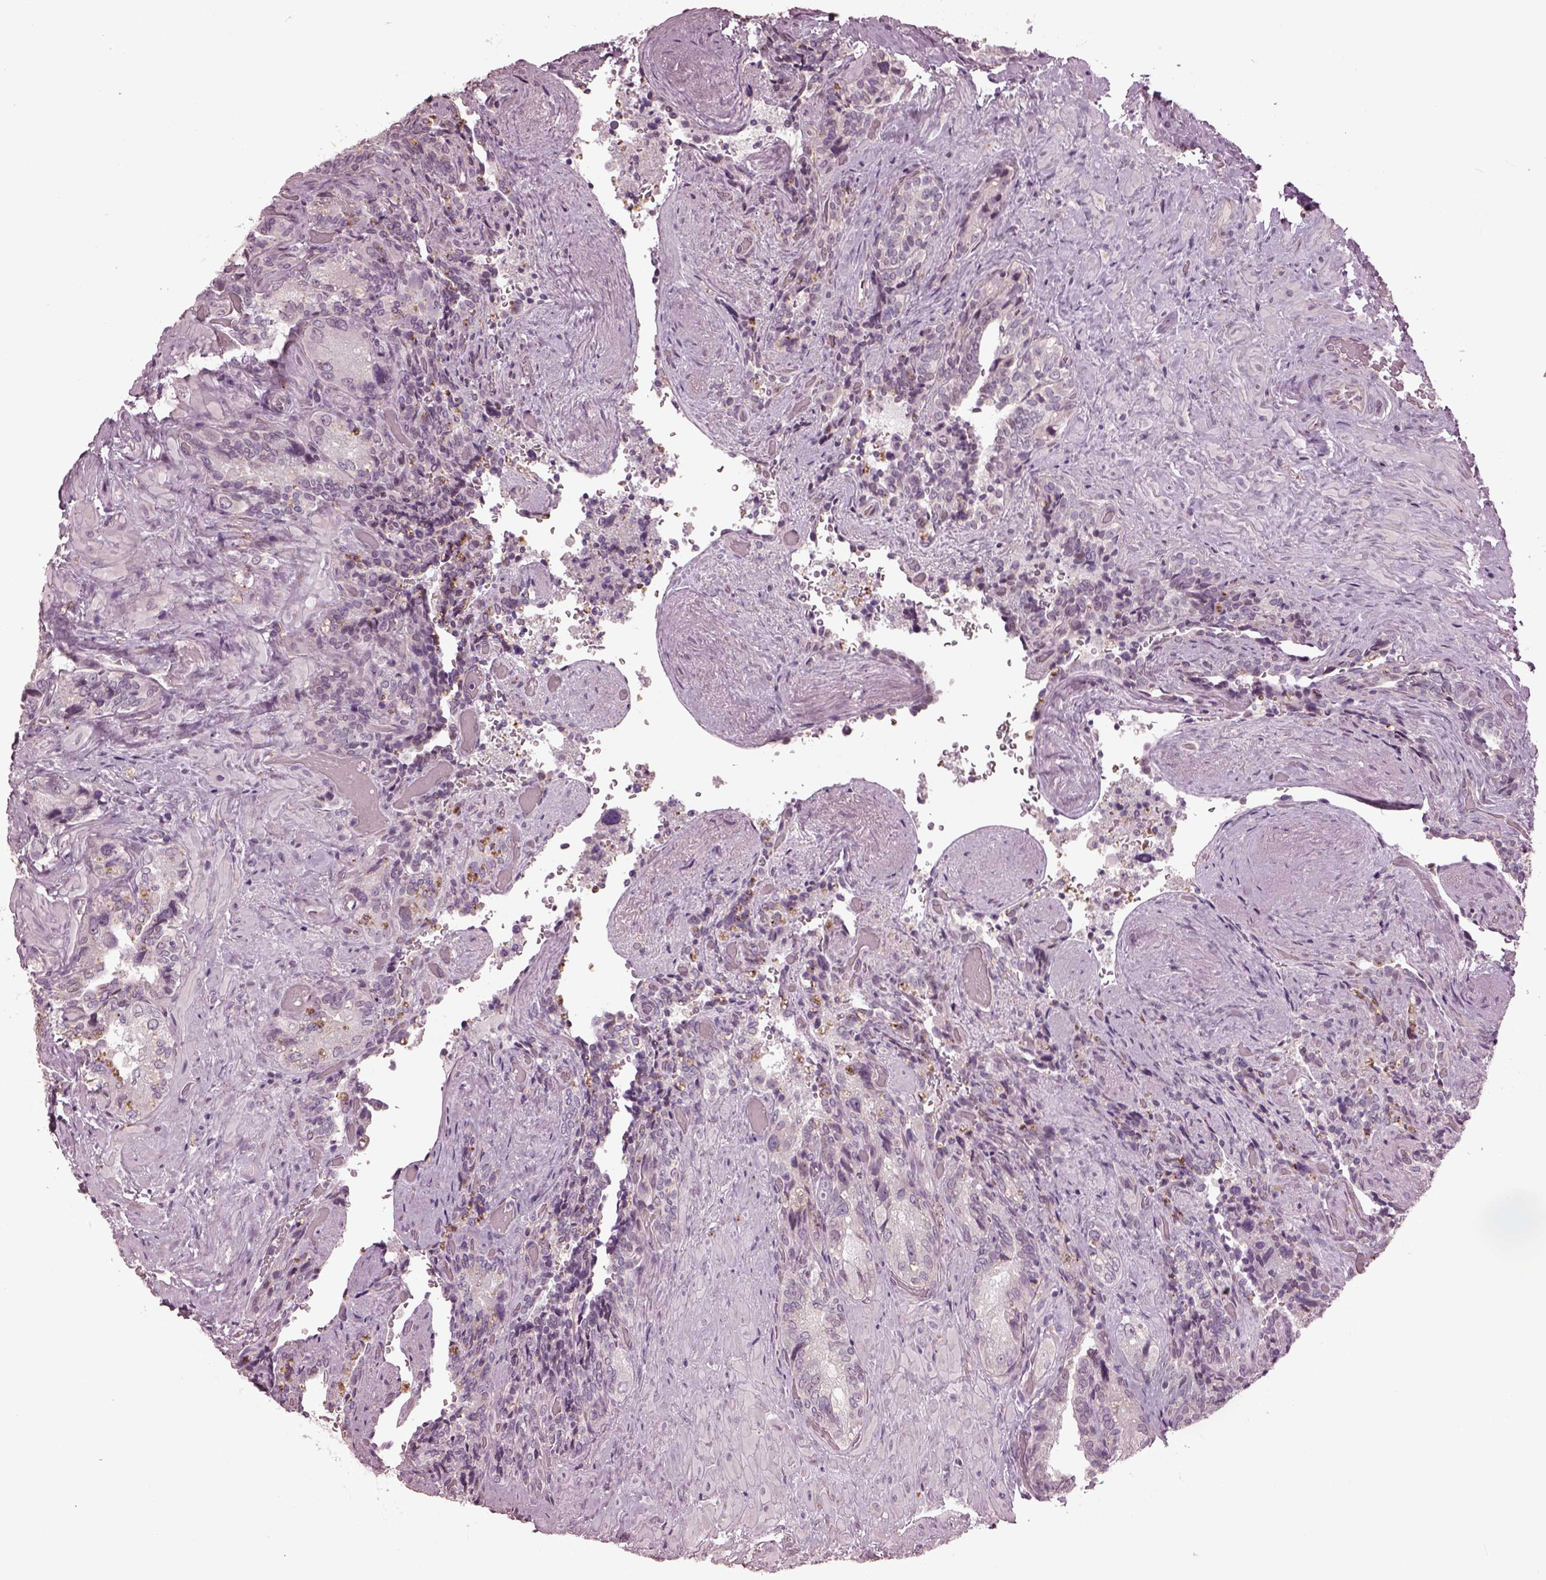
{"staining": {"intensity": "negative", "quantity": "none", "location": "none"}, "tissue": "seminal vesicle", "cell_type": "Glandular cells", "image_type": "normal", "snomed": [{"axis": "morphology", "description": "Normal tissue, NOS"}, {"axis": "topography", "description": "Seminal veicle"}], "caption": "High power microscopy histopathology image of an immunohistochemistry (IHC) image of benign seminal vesicle, revealing no significant expression in glandular cells.", "gene": "GAL", "patient": {"sex": "male", "age": 69}}